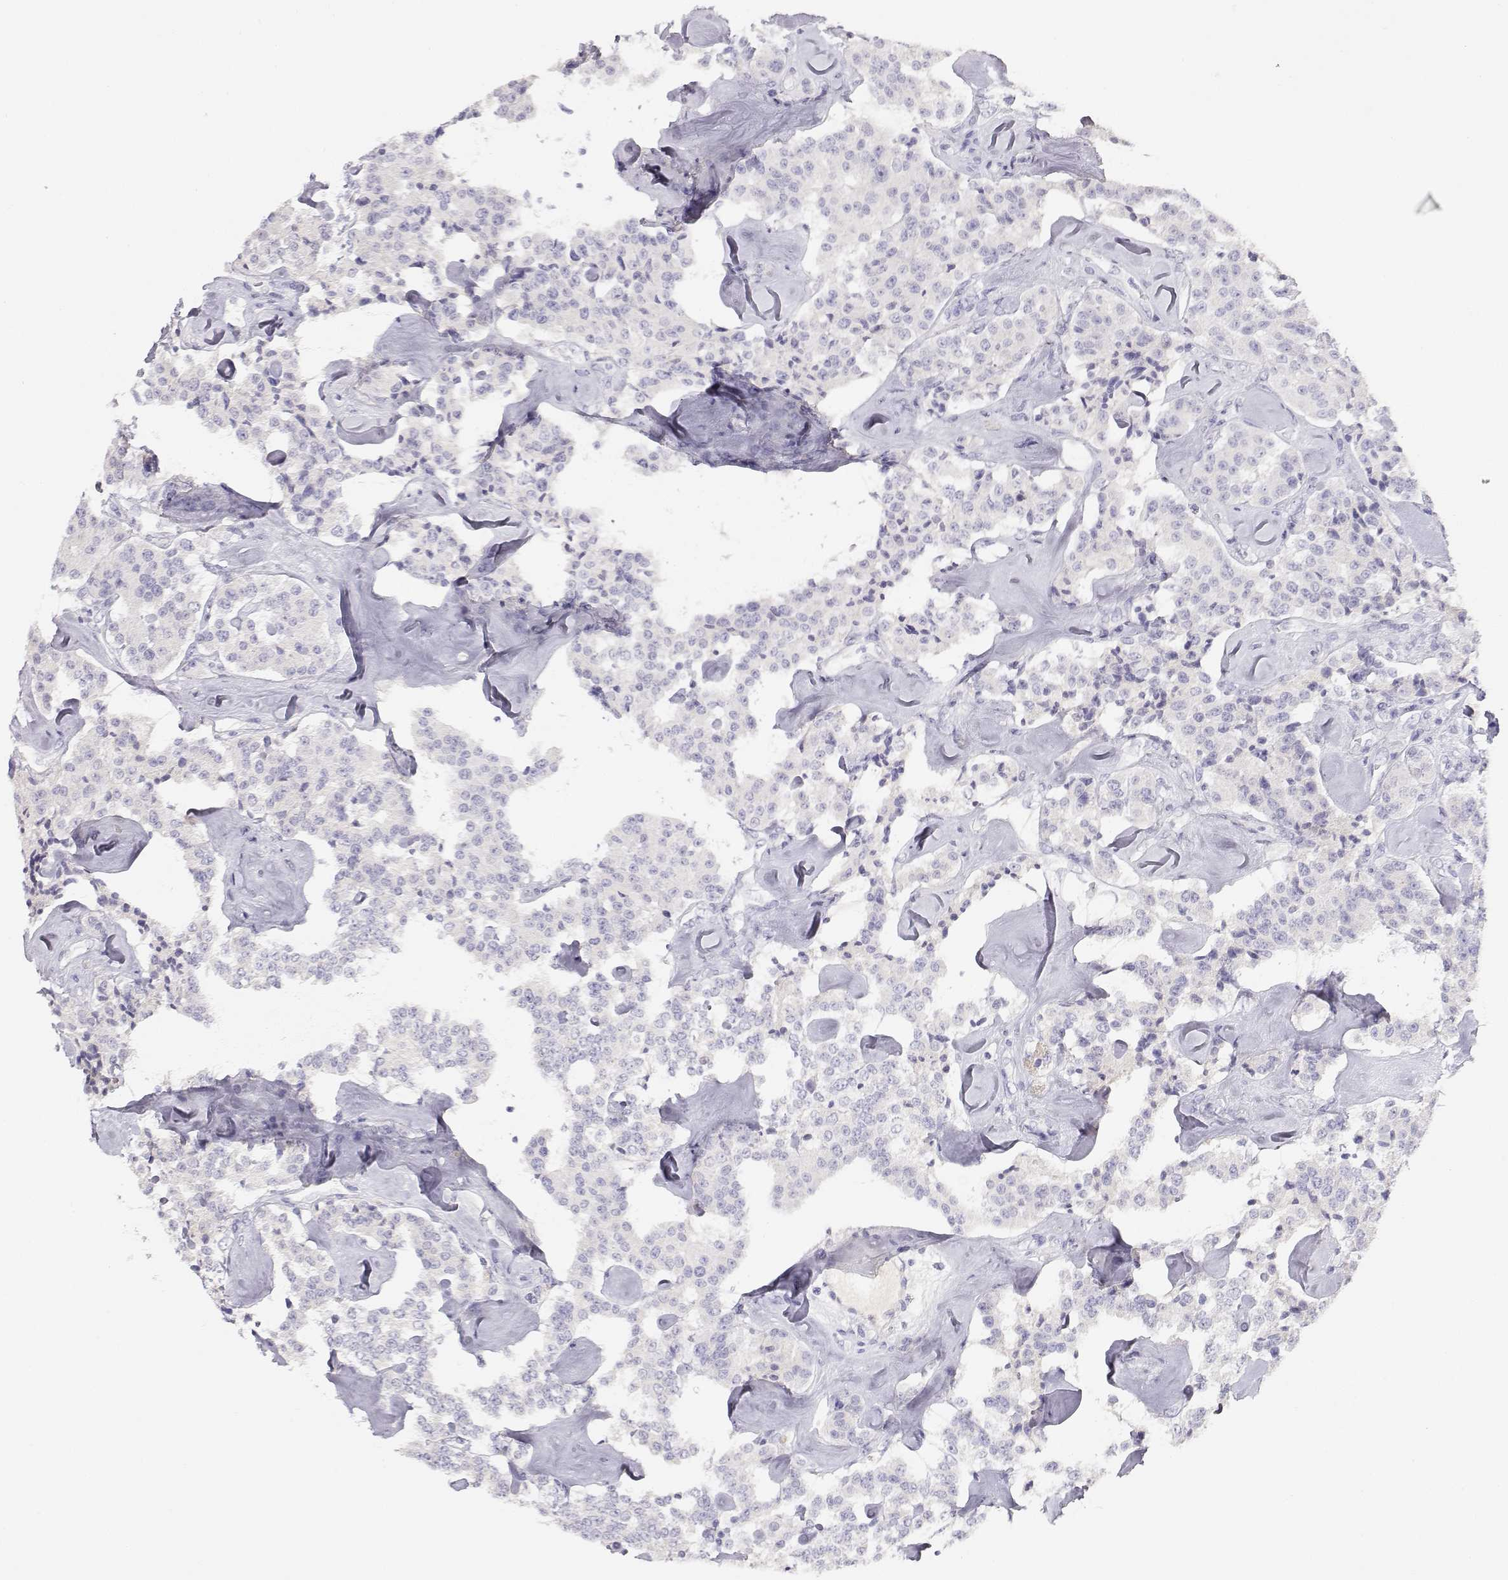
{"staining": {"intensity": "negative", "quantity": "none", "location": "none"}, "tissue": "carcinoid", "cell_type": "Tumor cells", "image_type": "cancer", "snomed": [{"axis": "morphology", "description": "Carcinoid, malignant, NOS"}, {"axis": "topography", "description": "Pancreas"}], "caption": "The IHC micrograph has no significant staining in tumor cells of carcinoid tissue. (Brightfield microscopy of DAB (3,3'-diaminobenzidine) IHC at high magnification).", "gene": "GPR174", "patient": {"sex": "male", "age": 41}}